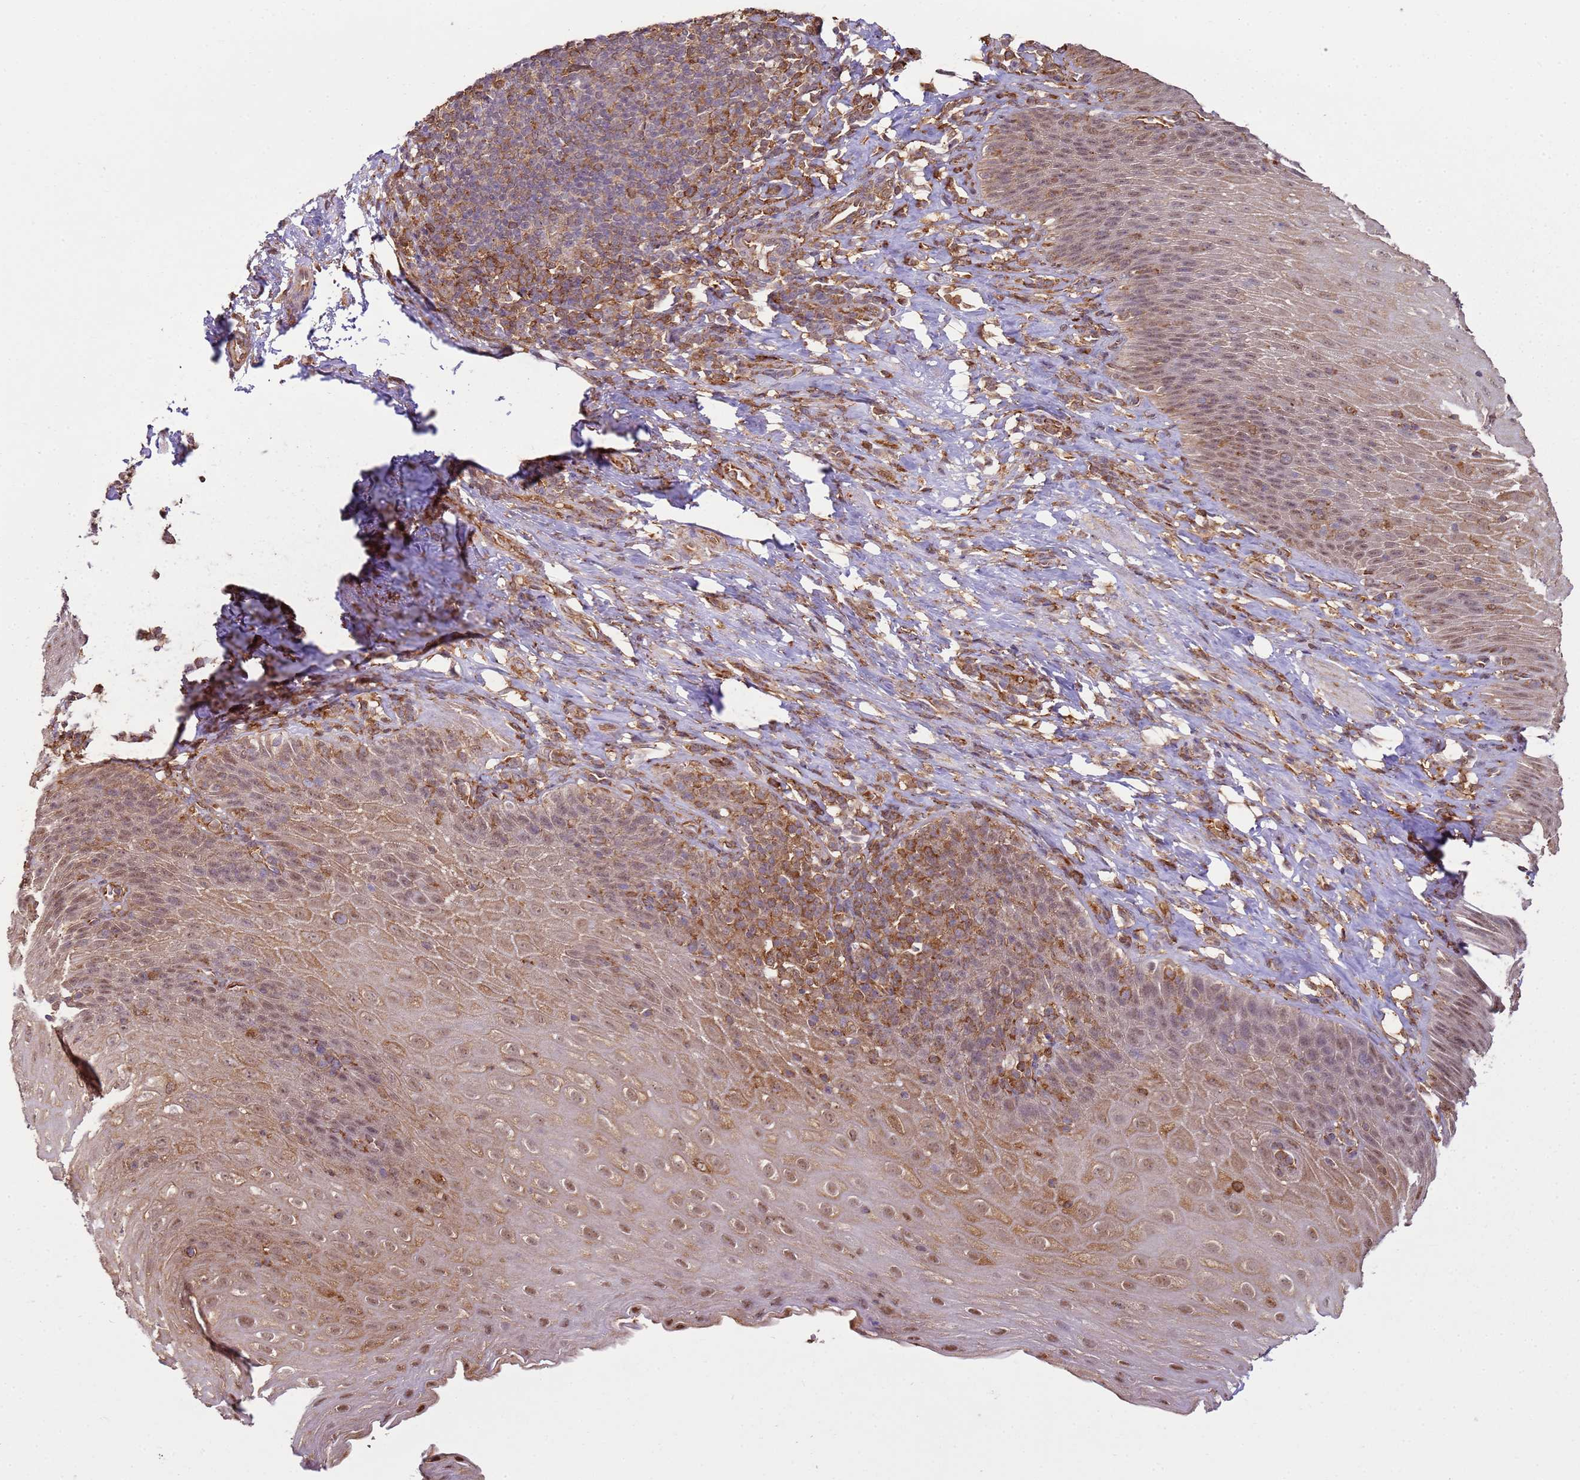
{"staining": {"intensity": "moderate", "quantity": ">75%", "location": "cytoplasmic/membranous,nuclear"}, "tissue": "esophagus", "cell_type": "Squamous epithelial cells", "image_type": "normal", "snomed": [{"axis": "morphology", "description": "Normal tissue, NOS"}, {"axis": "topography", "description": "Esophagus"}], "caption": "DAB (3,3'-diaminobenzidine) immunohistochemical staining of unremarkable human esophagus demonstrates moderate cytoplasmic/membranous,nuclear protein positivity in approximately >75% of squamous epithelial cells.", "gene": "GABRE", "patient": {"sex": "female", "age": 61}}